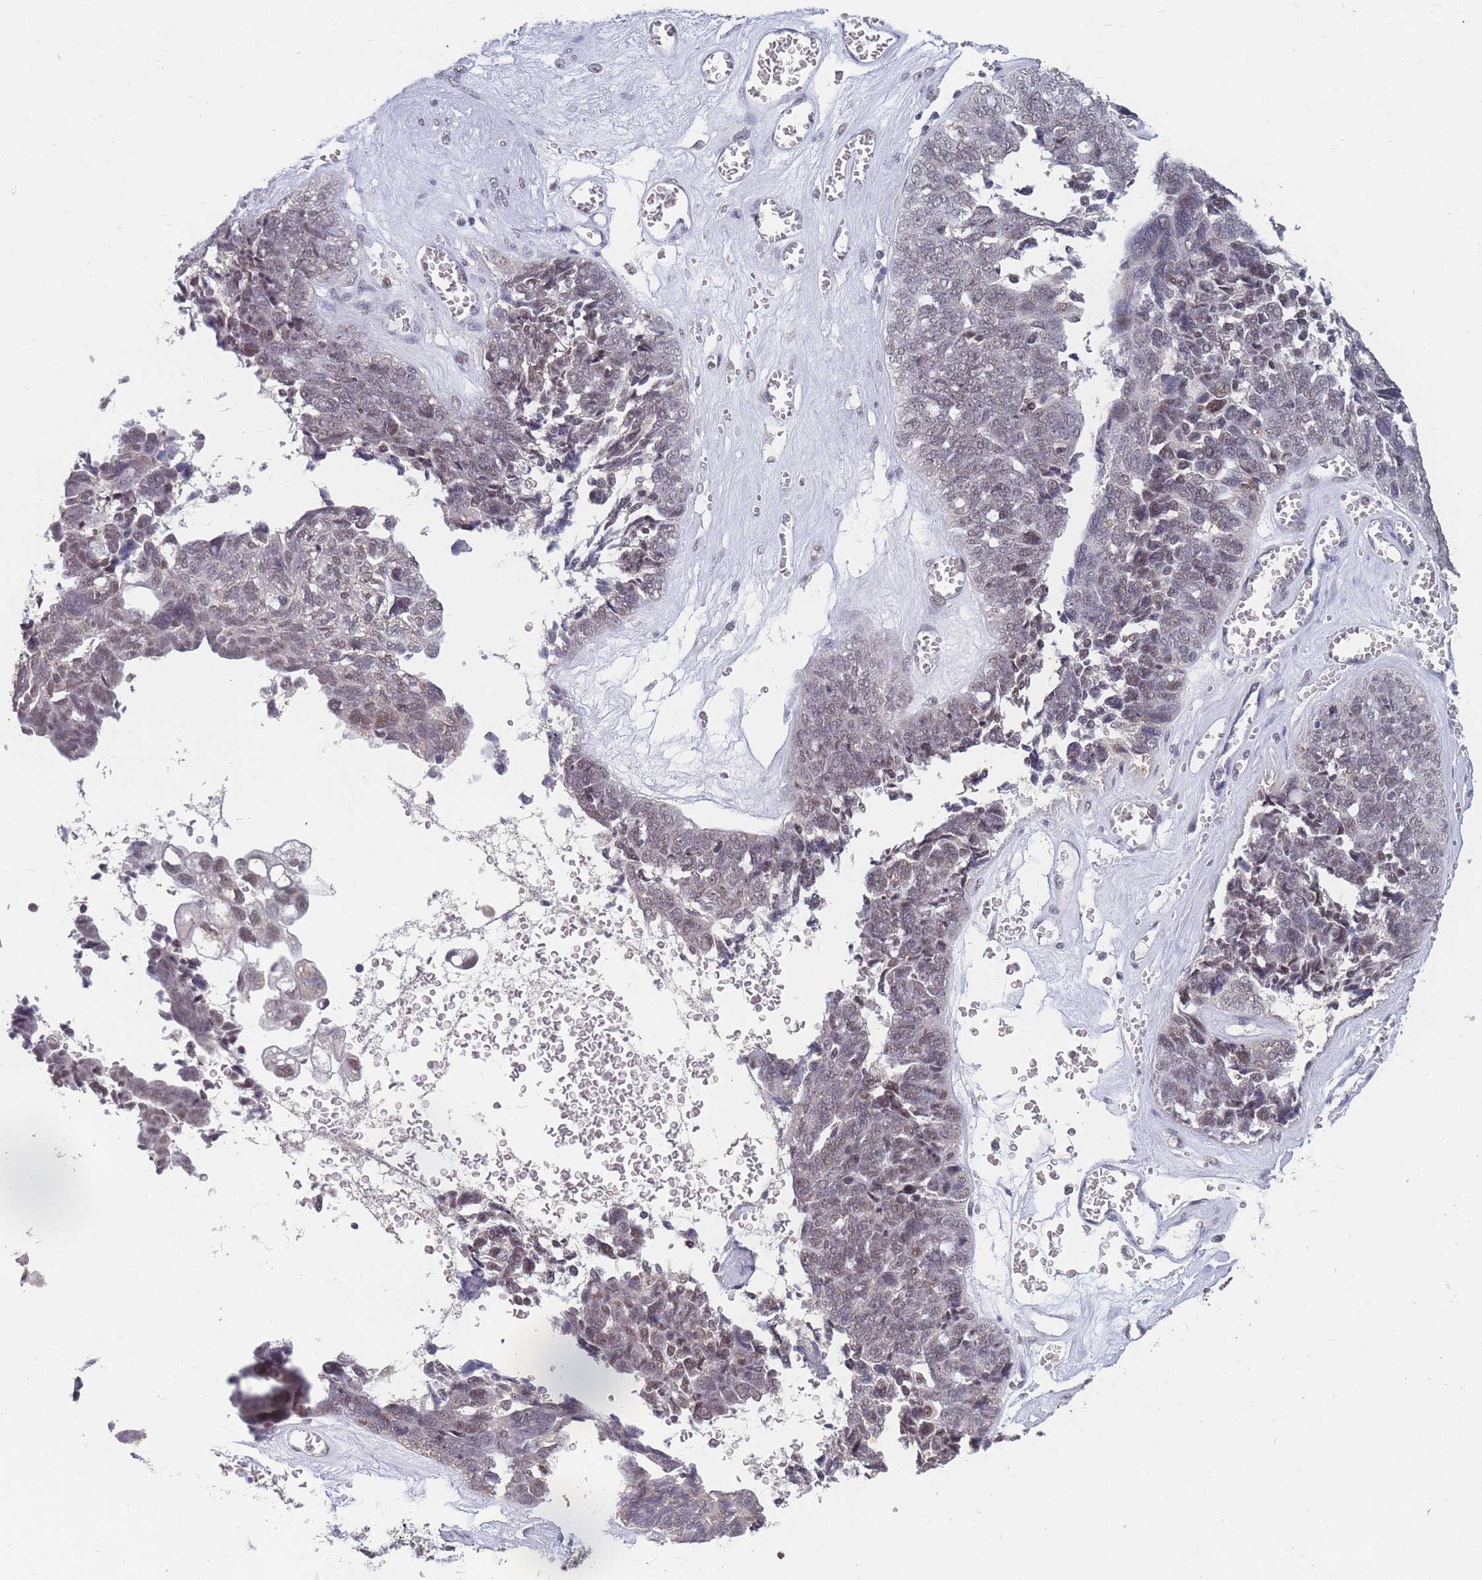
{"staining": {"intensity": "weak", "quantity": "25%-75%", "location": "nuclear"}, "tissue": "ovarian cancer", "cell_type": "Tumor cells", "image_type": "cancer", "snomed": [{"axis": "morphology", "description": "Cystadenocarcinoma, serous, NOS"}, {"axis": "topography", "description": "Ovary"}], "caption": "Immunohistochemistry (IHC) photomicrograph of neoplastic tissue: serous cystadenocarcinoma (ovarian) stained using IHC reveals low levels of weak protein expression localized specifically in the nuclear of tumor cells, appearing as a nuclear brown color.", "gene": "SNRPA1", "patient": {"sex": "female", "age": 79}}